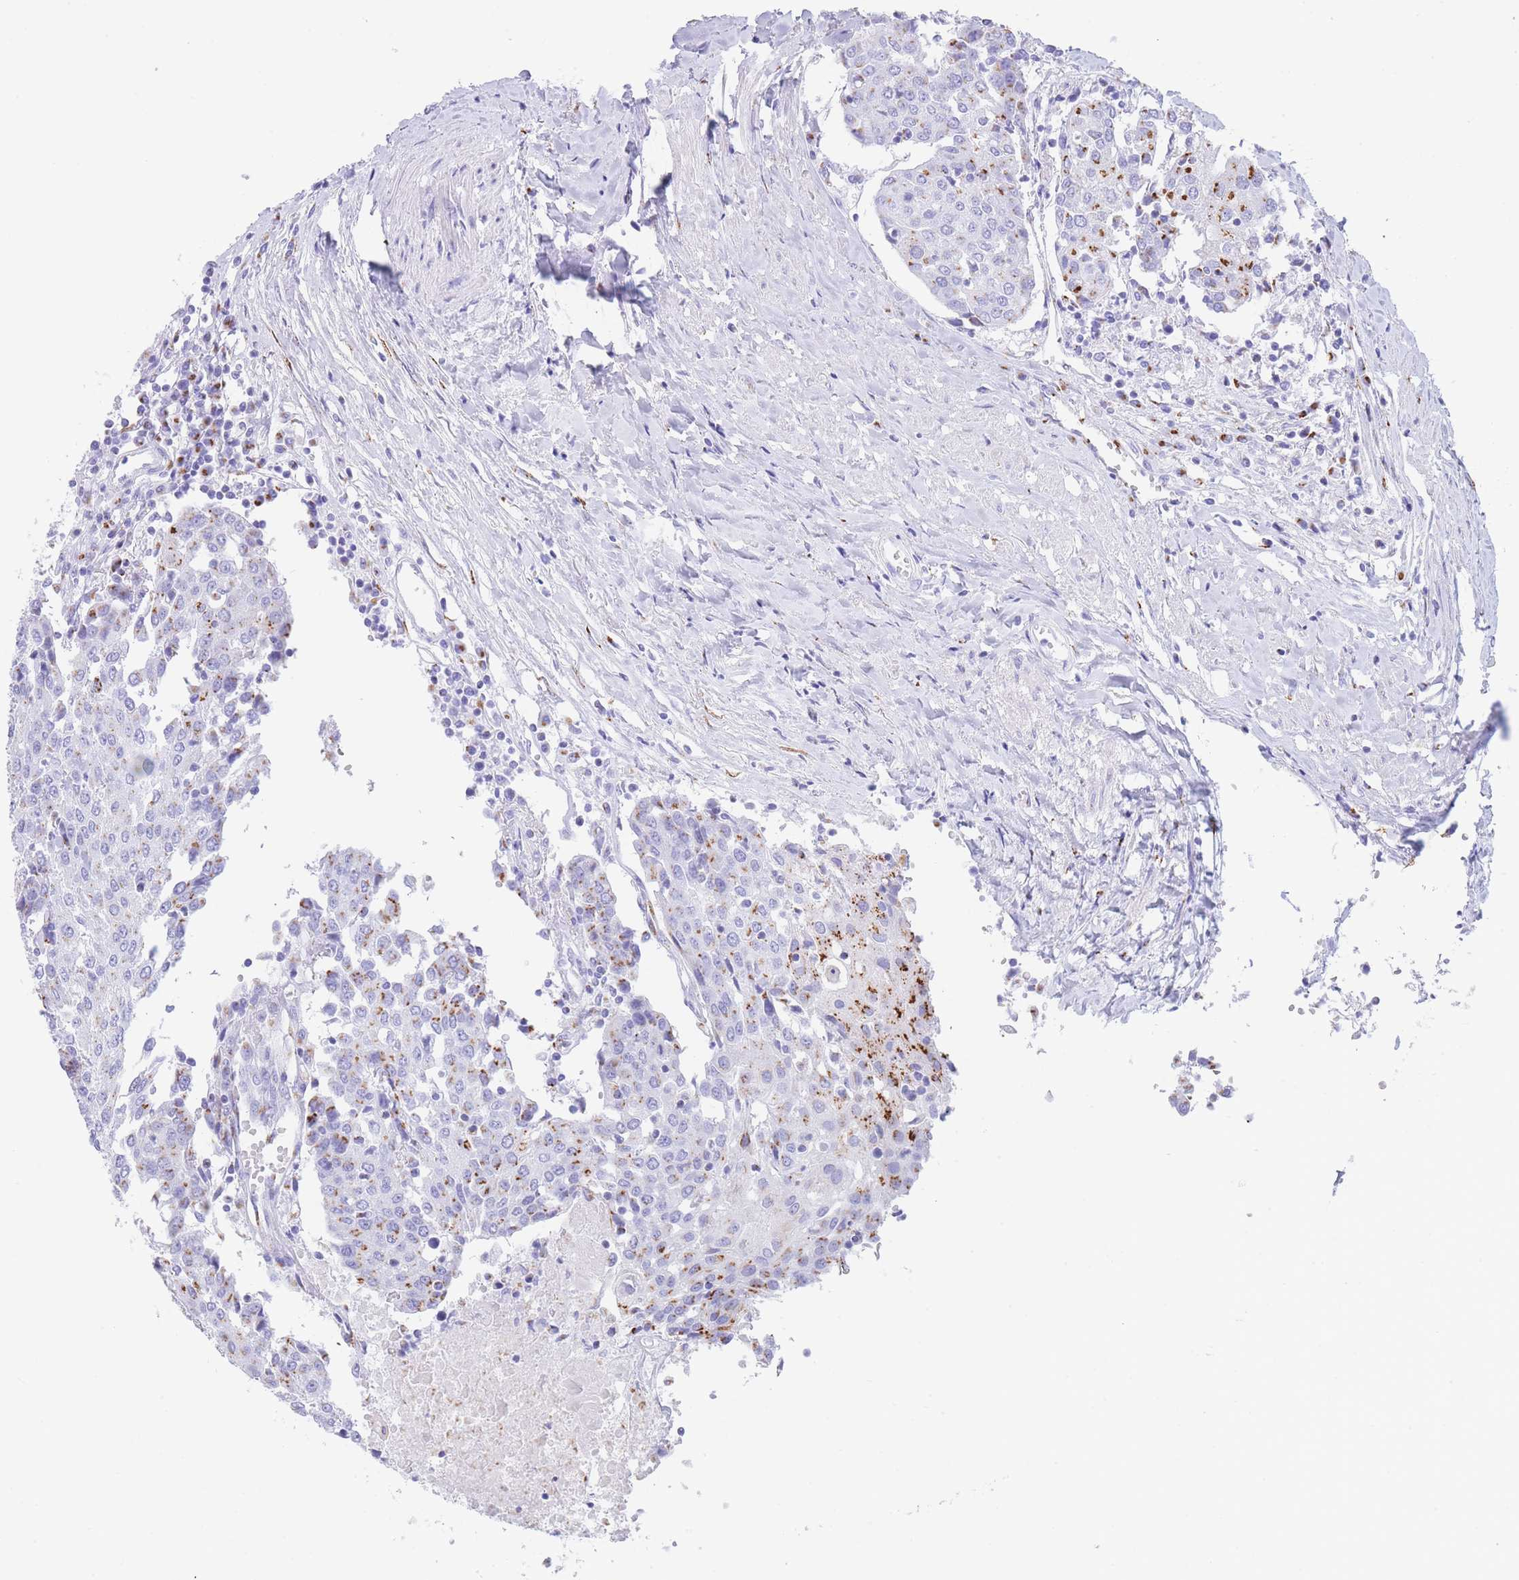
{"staining": {"intensity": "strong", "quantity": "<25%", "location": "cytoplasmic/membranous"}, "tissue": "urothelial cancer", "cell_type": "Tumor cells", "image_type": "cancer", "snomed": [{"axis": "morphology", "description": "Urothelial carcinoma, High grade"}, {"axis": "topography", "description": "Urinary bladder"}], "caption": "The immunohistochemical stain highlights strong cytoplasmic/membranous expression in tumor cells of high-grade urothelial carcinoma tissue. The staining was performed using DAB, with brown indicating positive protein expression. Nuclei are stained blue with hematoxylin.", "gene": "FAM3C", "patient": {"sex": "female", "age": 85}}